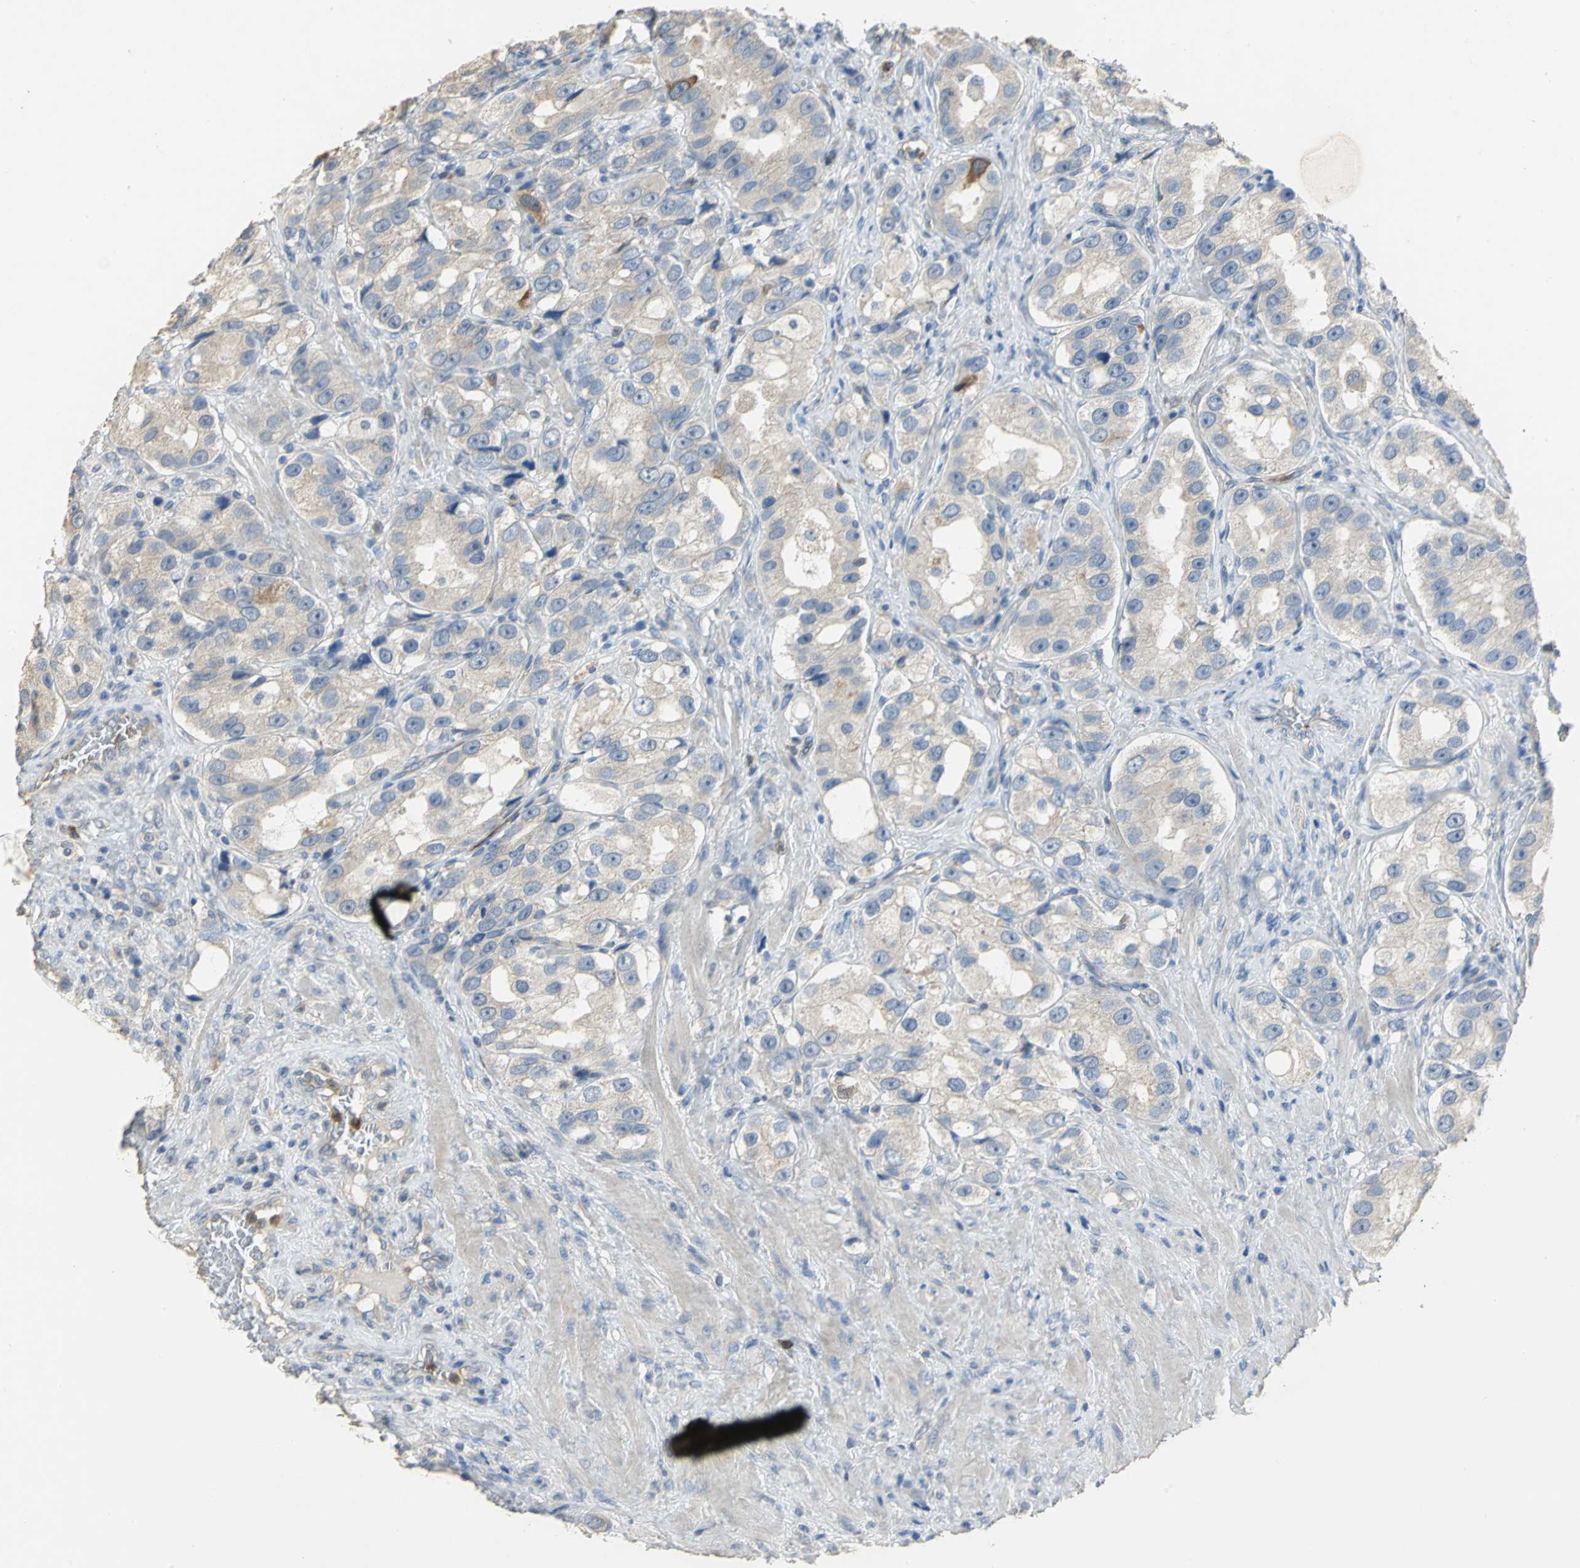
{"staining": {"intensity": "moderate", "quantity": "<25%", "location": "cytoplasmic/membranous"}, "tissue": "prostate cancer", "cell_type": "Tumor cells", "image_type": "cancer", "snomed": [{"axis": "morphology", "description": "Adenocarcinoma, High grade"}, {"axis": "topography", "description": "Prostate"}], "caption": "High-grade adenocarcinoma (prostate) was stained to show a protein in brown. There is low levels of moderate cytoplasmic/membranous positivity in approximately <25% of tumor cells.", "gene": "DLGAP5", "patient": {"sex": "male", "age": 63}}